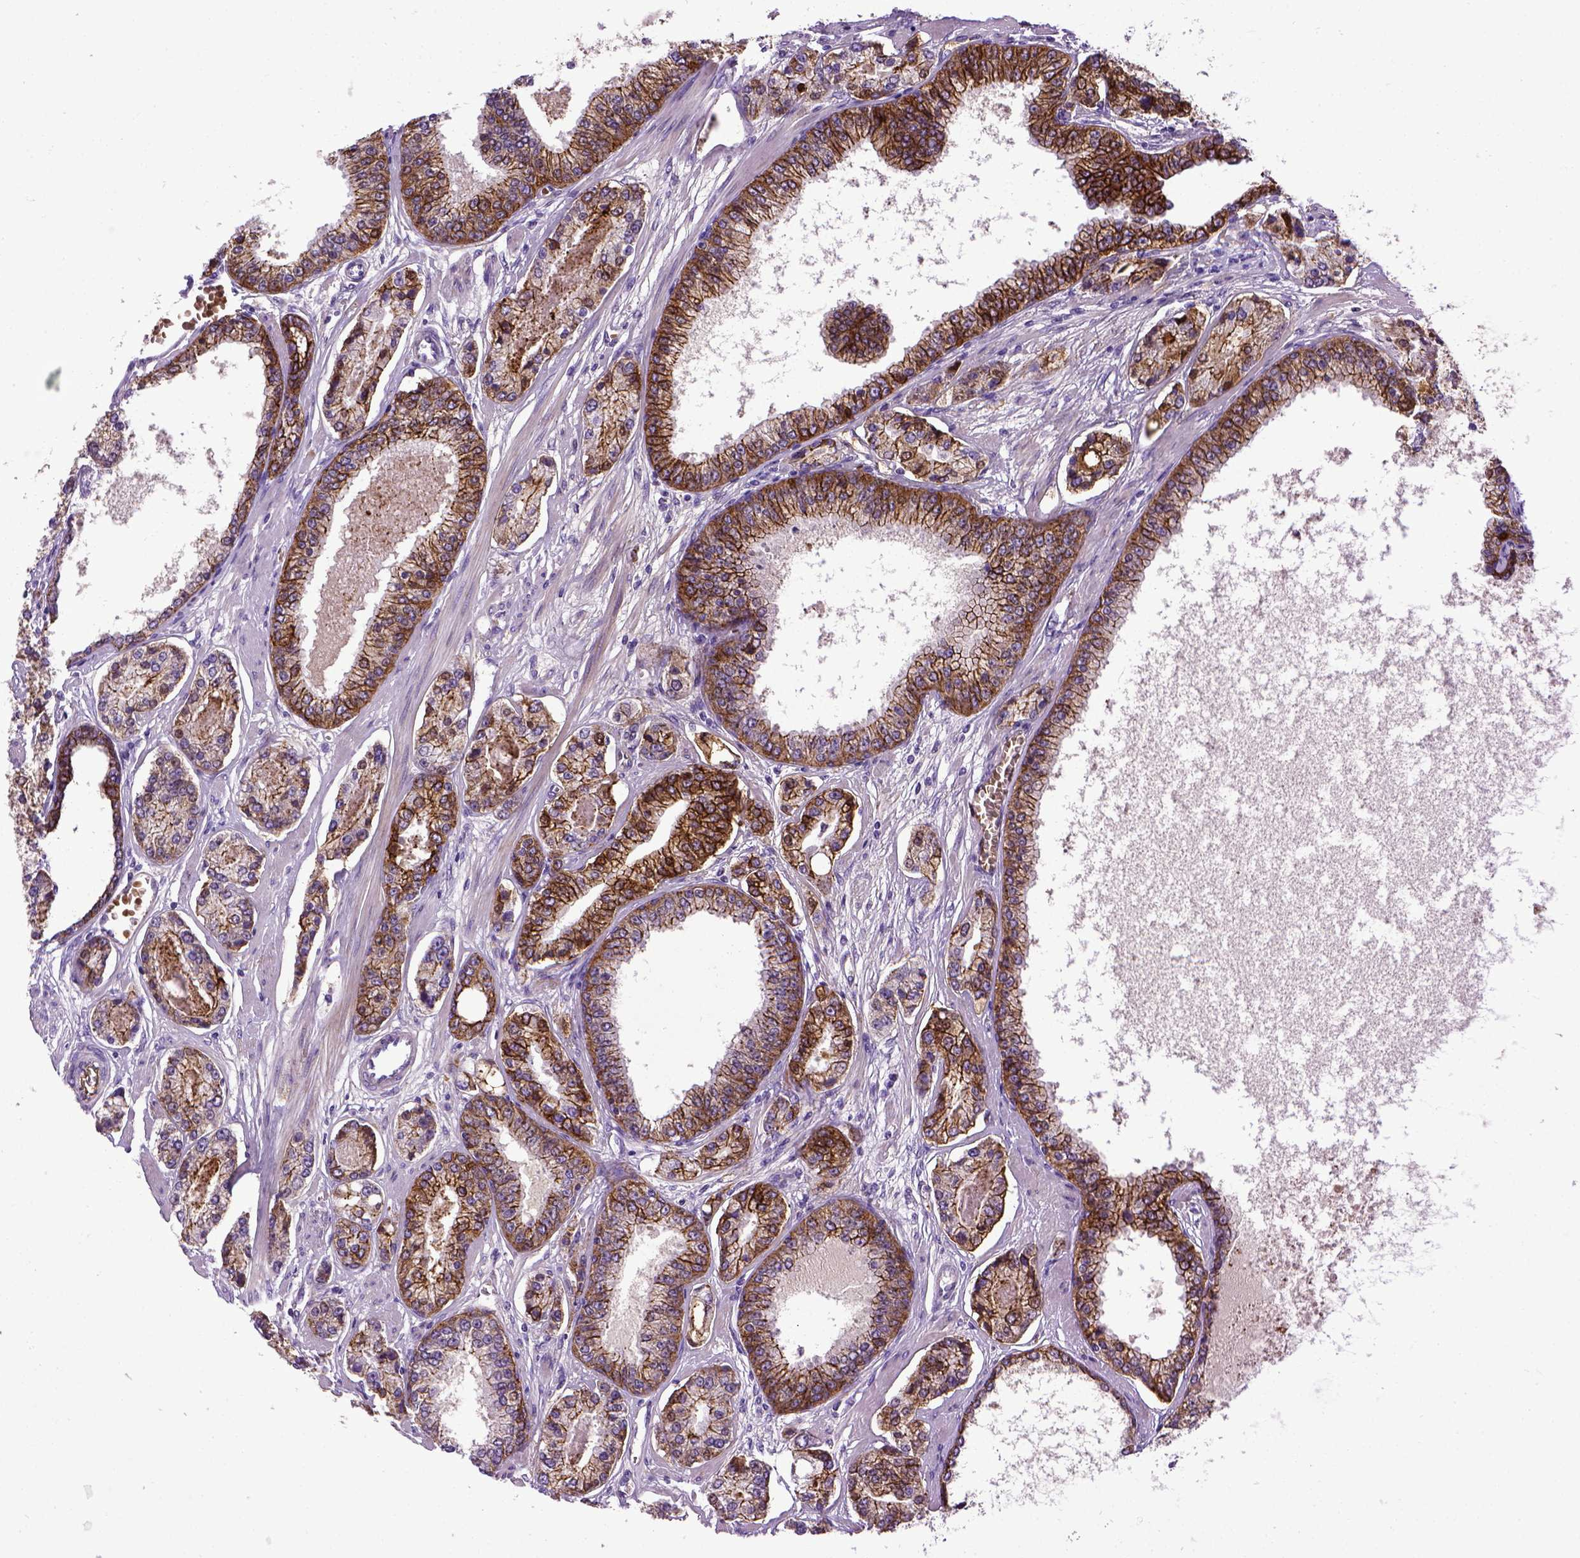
{"staining": {"intensity": "strong", "quantity": ">75%", "location": "cytoplasmic/membranous"}, "tissue": "prostate cancer", "cell_type": "Tumor cells", "image_type": "cancer", "snomed": [{"axis": "morphology", "description": "Adenocarcinoma, NOS"}, {"axis": "topography", "description": "Prostate"}], "caption": "High-magnification brightfield microscopy of adenocarcinoma (prostate) stained with DAB (brown) and counterstained with hematoxylin (blue). tumor cells exhibit strong cytoplasmic/membranous positivity is present in about>75% of cells. (IHC, brightfield microscopy, high magnification).", "gene": "CDH1", "patient": {"sex": "male", "age": 64}}